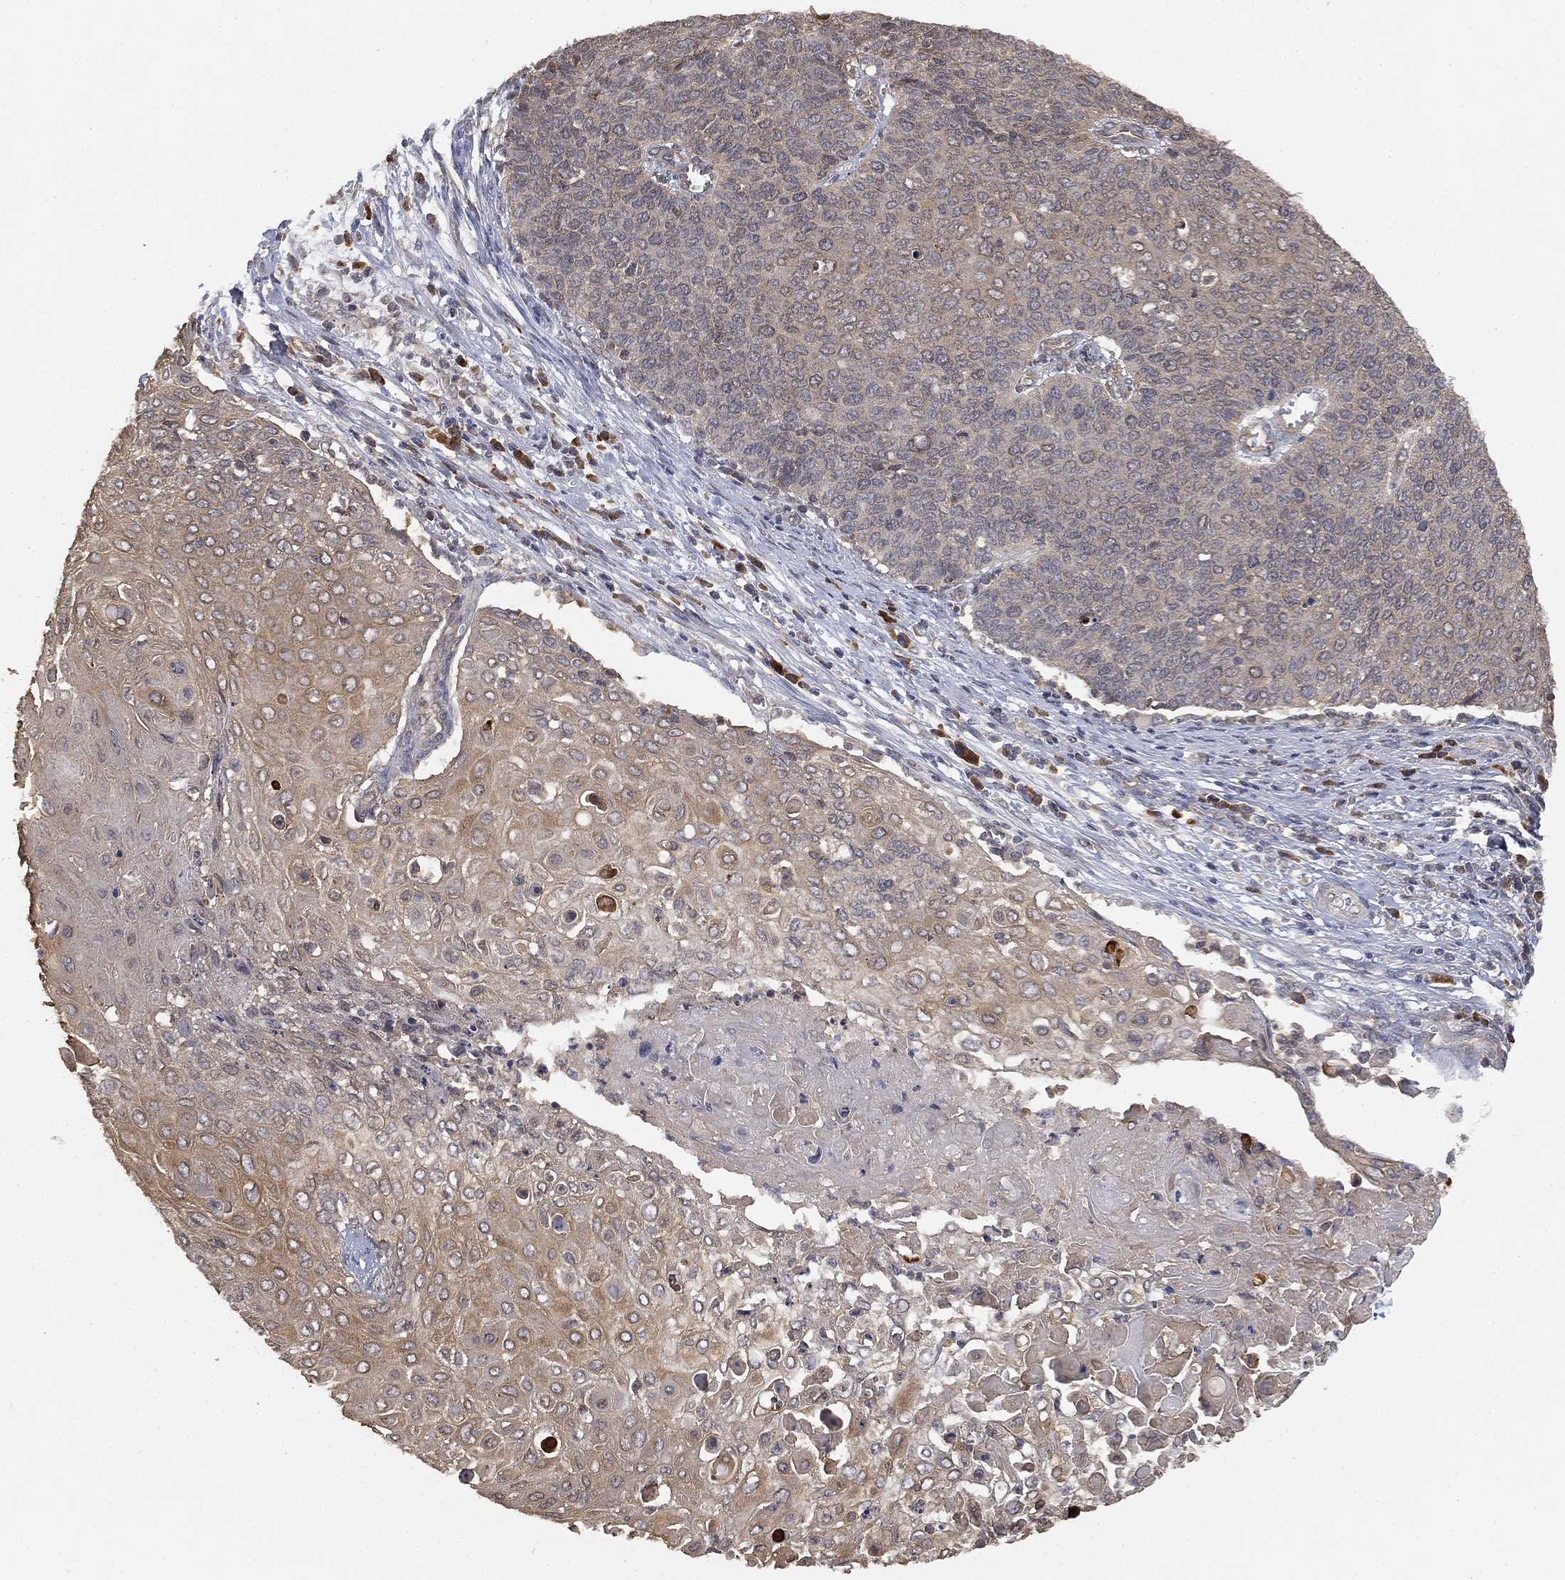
{"staining": {"intensity": "weak", "quantity": "<25%", "location": "cytoplasmic/membranous"}, "tissue": "cervical cancer", "cell_type": "Tumor cells", "image_type": "cancer", "snomed": [{"axis": "morphology", "description": "Squamous cell carcinoma, NOS"}, {"axis": "topography", "description": "Cervix"}], "caption": "Immunohistochemical staining of squamous cell carcinoma (cervical) reveals no significant expression in tumor cells.", "gene": "UBA5", "patient": {"sex": "female", "age": 39}}